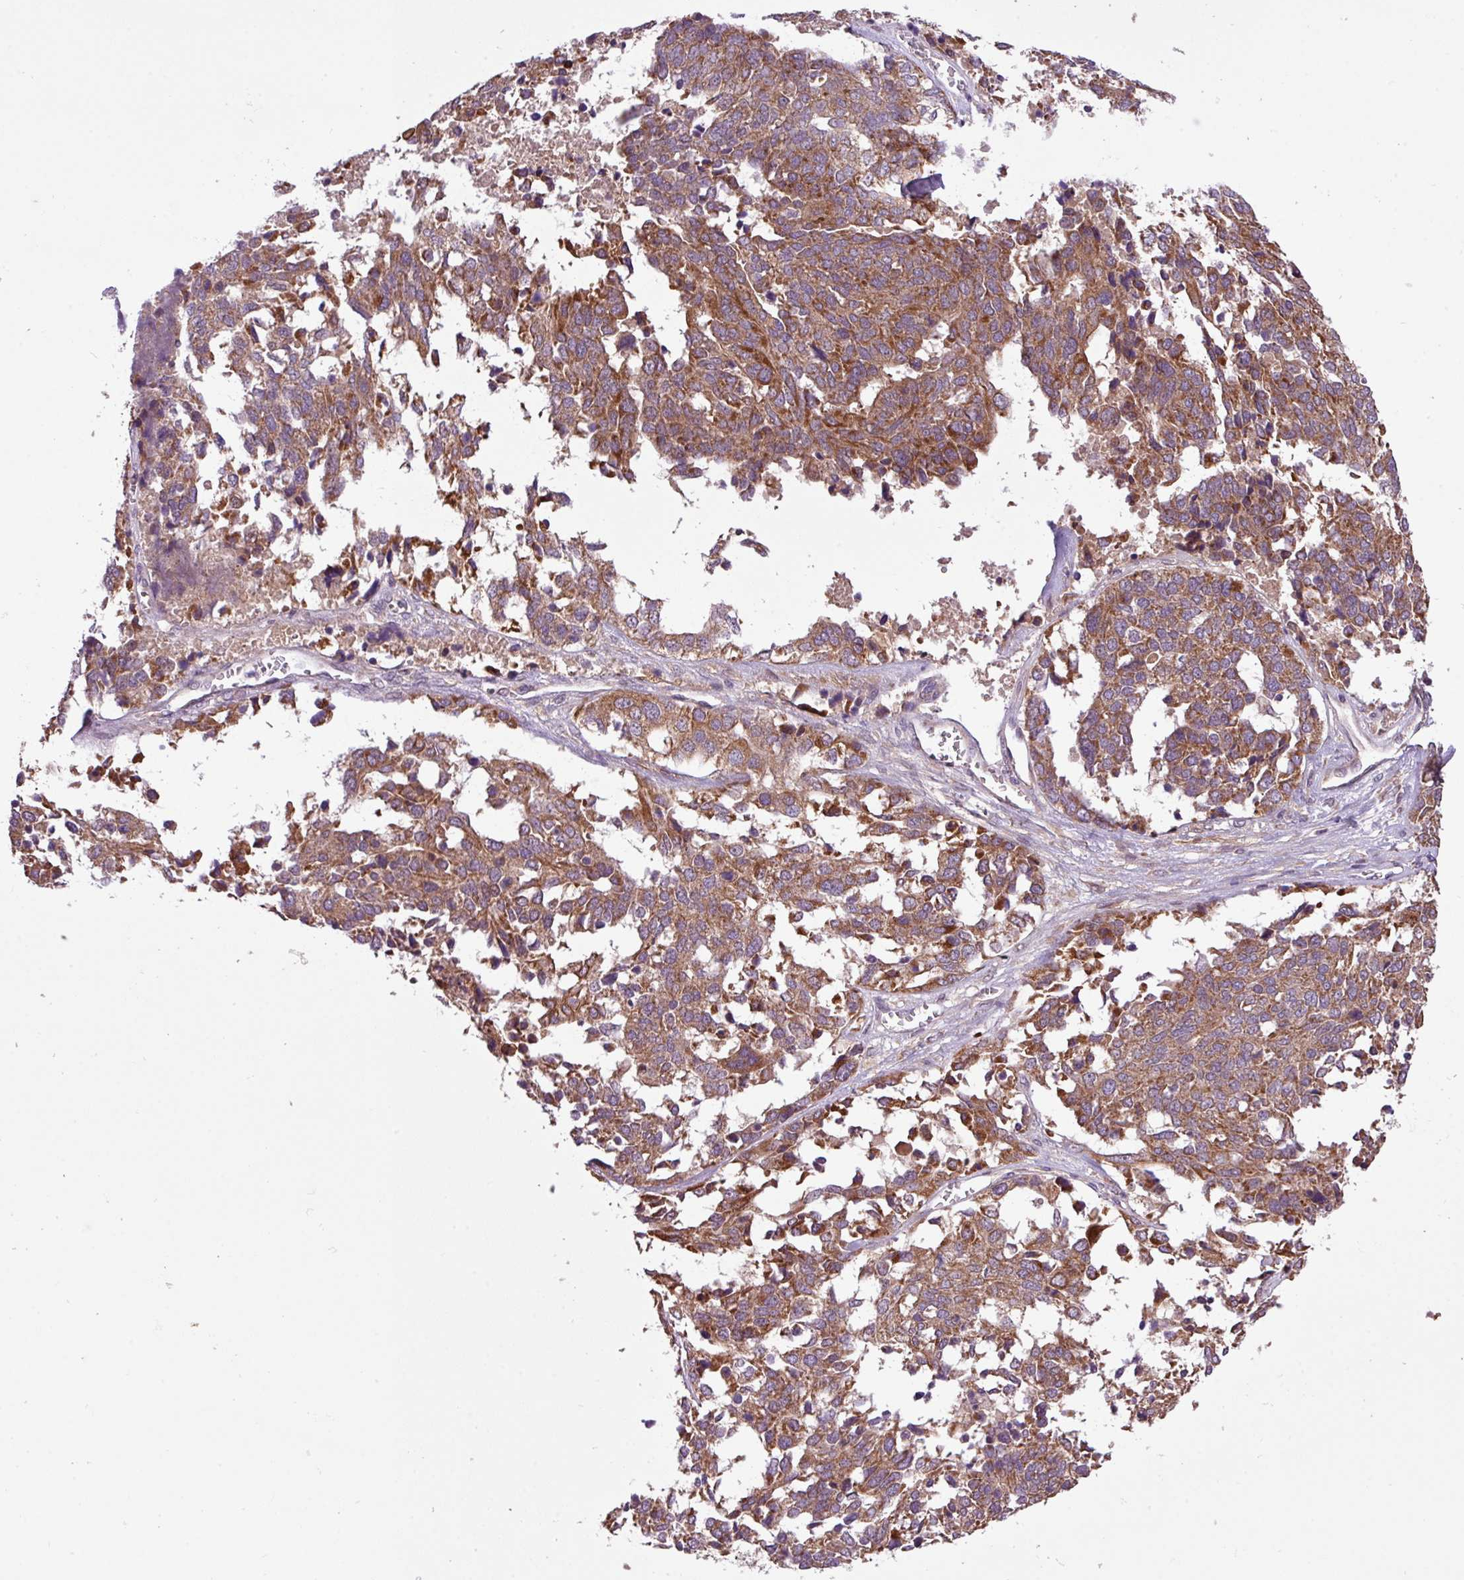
{"staining": {"intensity": "moderate", "quantity": ">75%", "location": "cytoplasmic/membranous"}, "tissue": "ovarian cancer", "cell_type": "Tumor cells", "image_type": "cancer", "snomed": [{"axis": "morphology", "description": "Cystadenocarcinoma, serous, NOS"}, {"axis": "topography", "description": "Ovary"}], "caption": "Protein staining by immunohistochemistry shows moderate cytoplasmic/membranous expression in approximately >75% of tumor cells in serous cystadenocarcinoma (ovarian). (DAB IHC with brightfield microscopy, high magnification).", "gene": "TIMM10B", "patient": {"sex": "female", "age": 44}}